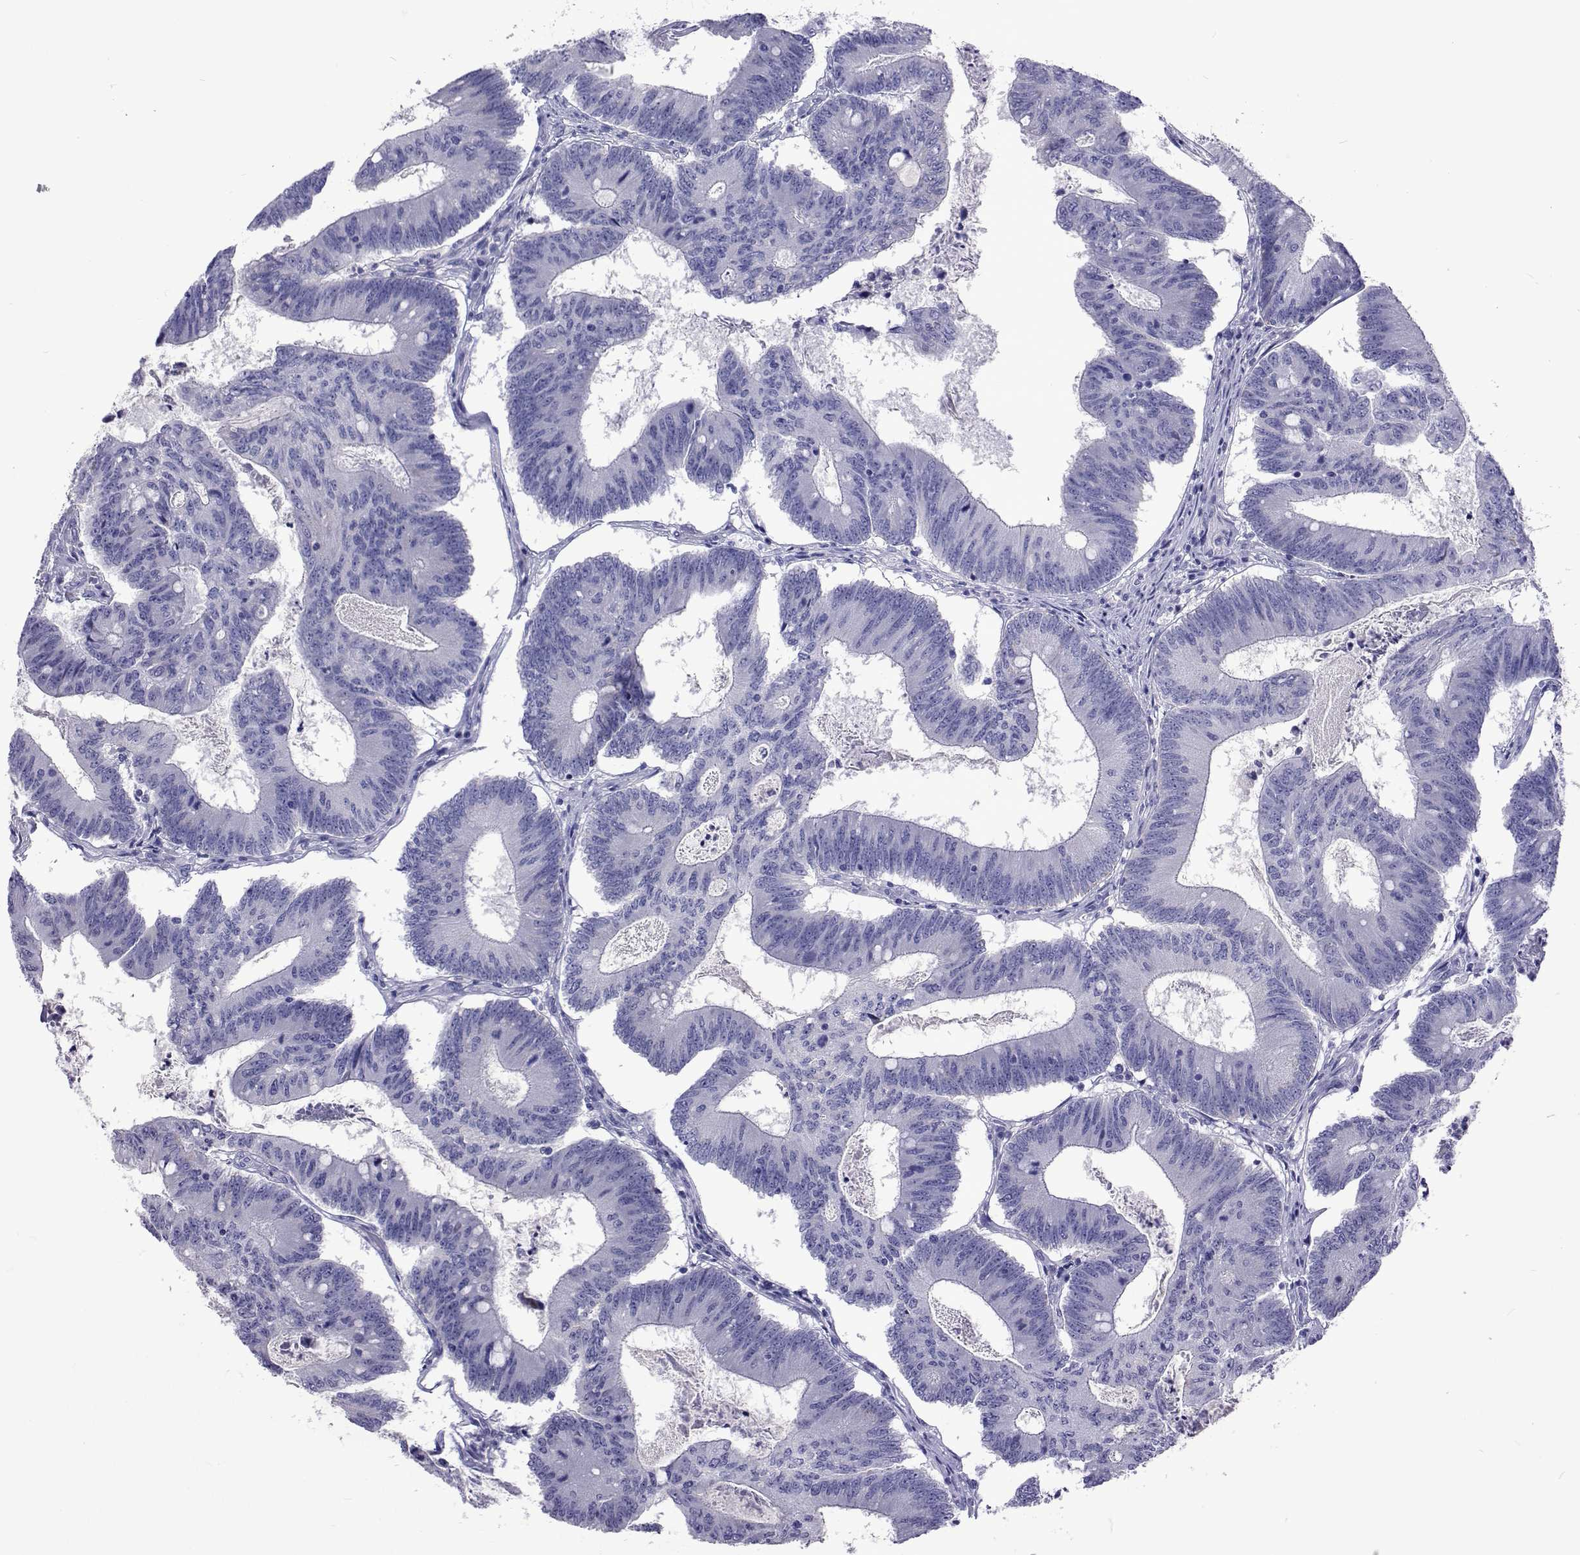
{"staining": {"intensity": "negative", "quantity": "none", "location": "none"}, "tissue": "colorectal cancer", "cell_type": "Tumor cells", "image_type": "cancer", "snomed": [{"axis": "morphology", "description": "Adenocarcinoma, NOS"}, {"axis": "topography", "description": "Colon"}], "caption": "A high-resolution histopathology image shows IHC staining of colorectal adenocarcinoma, which demonstrates no significant positivity in tumor cells.", "gene": "UMODL1", "patient": {"sex": "female", "age": 70}}